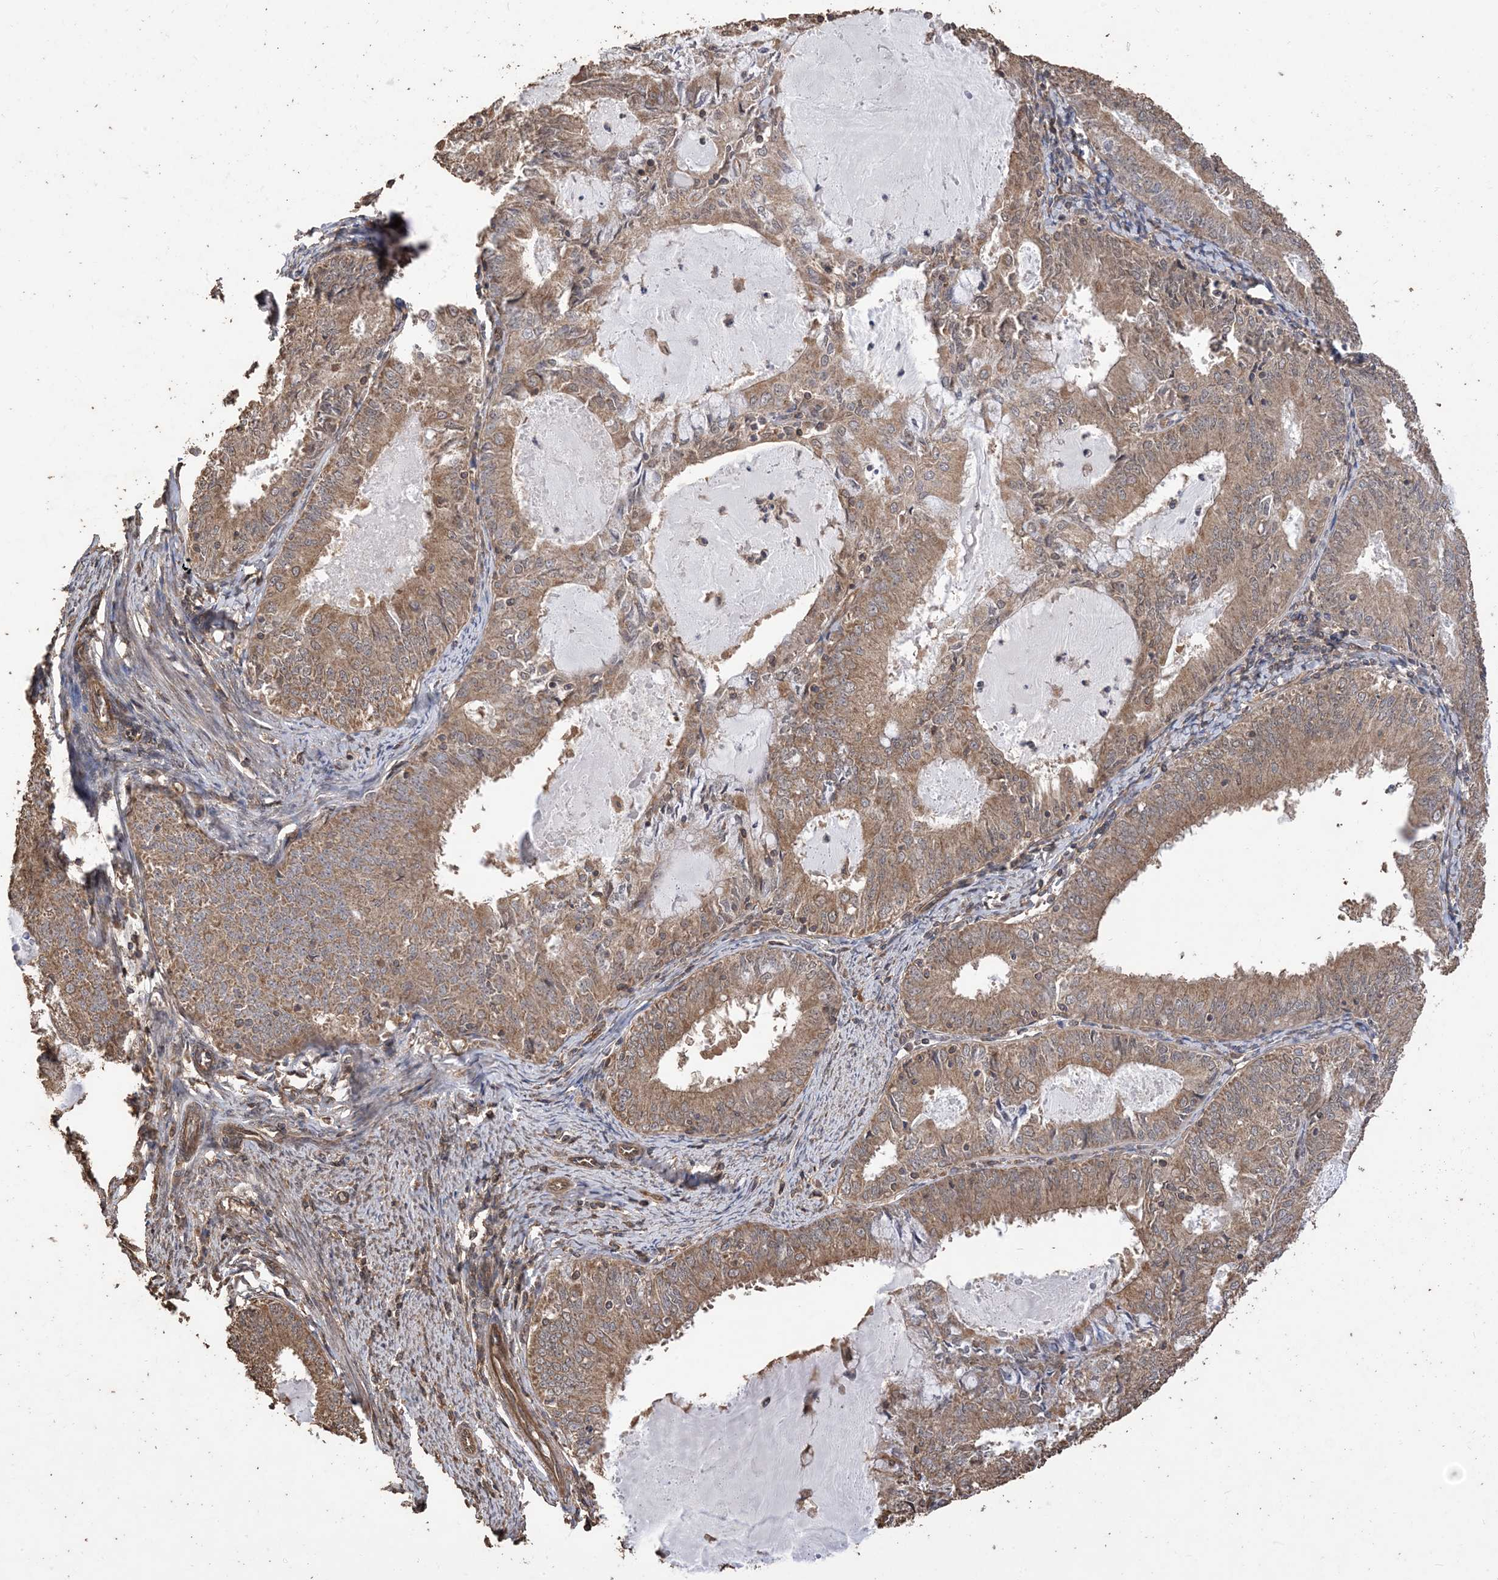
{"staining": {"intensity": "moderate", "quantity": ">75%", "location": "cytoplasmic/membranous"}, "tissue": "endometrial cancer", "cell_type": "Tumor cells", "image_type": "cancer", "snomed": [{"axis": "morphology", "description": "Adenocarcinoma, NOS"}, {"axis": "topography", "description": "Endometrium"}], "caption": "Moderate cytoplasmic/membranous protein staining is identified in approximately >75% of tumor cells in endometrial adenocarcinoma.", "gene": "ZKSCAN5", "patient": {"sex": "female", "age": 57}}